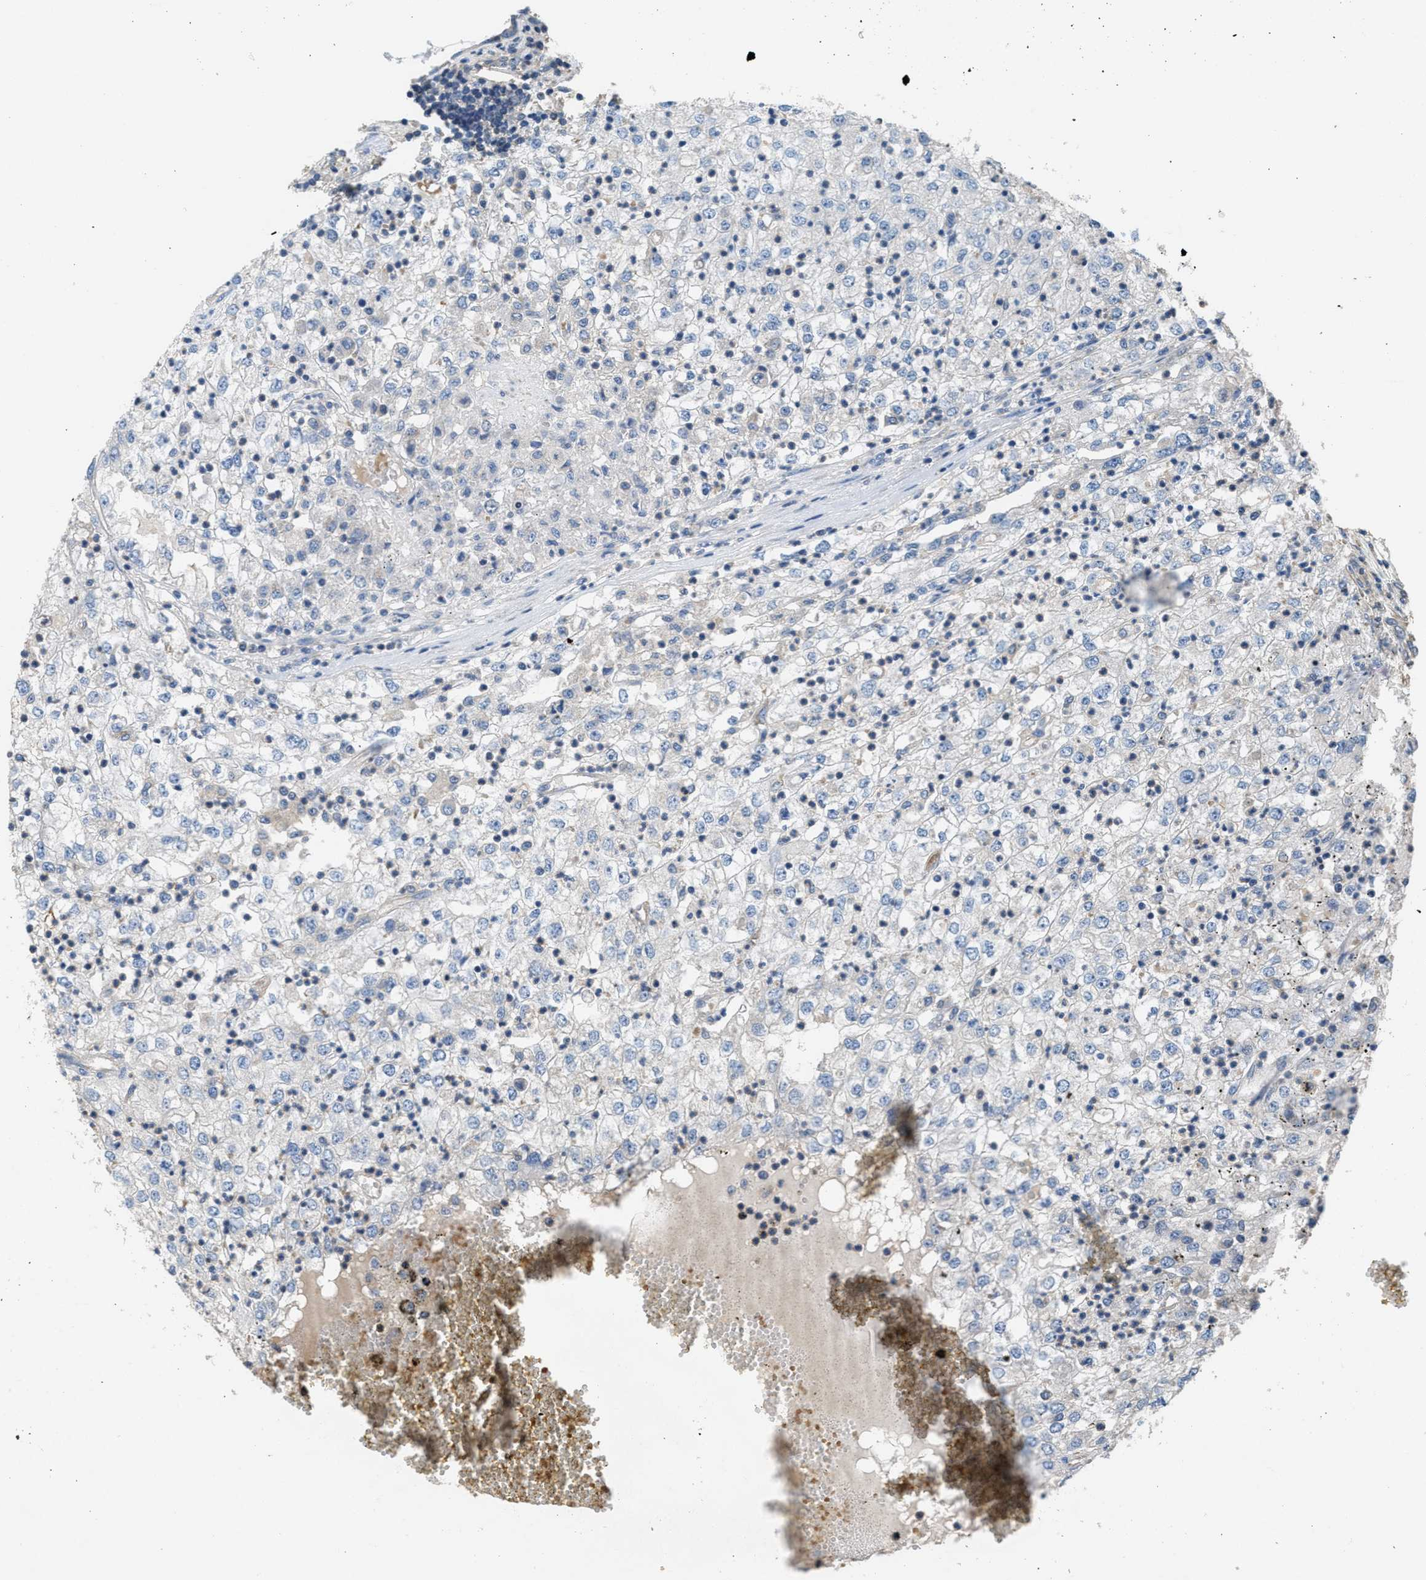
{"staining": {"intensity": "negative", "quantity": "none", "location": "none"}, "tissue": "renal cancer", "cell_type": "Tumor cells", "image_type": "cancer", "snomed": [{"axis": "morphology", "description": "Adenocarcinoma, NOS"}, {"axis": "topography", "description": "Kidney"}], "caption": "A photomicrograph of human renal cancer is negative for staining in tumor cells.", "gene": "DGKE", "patient": {"sex": "female", "age": 54}}